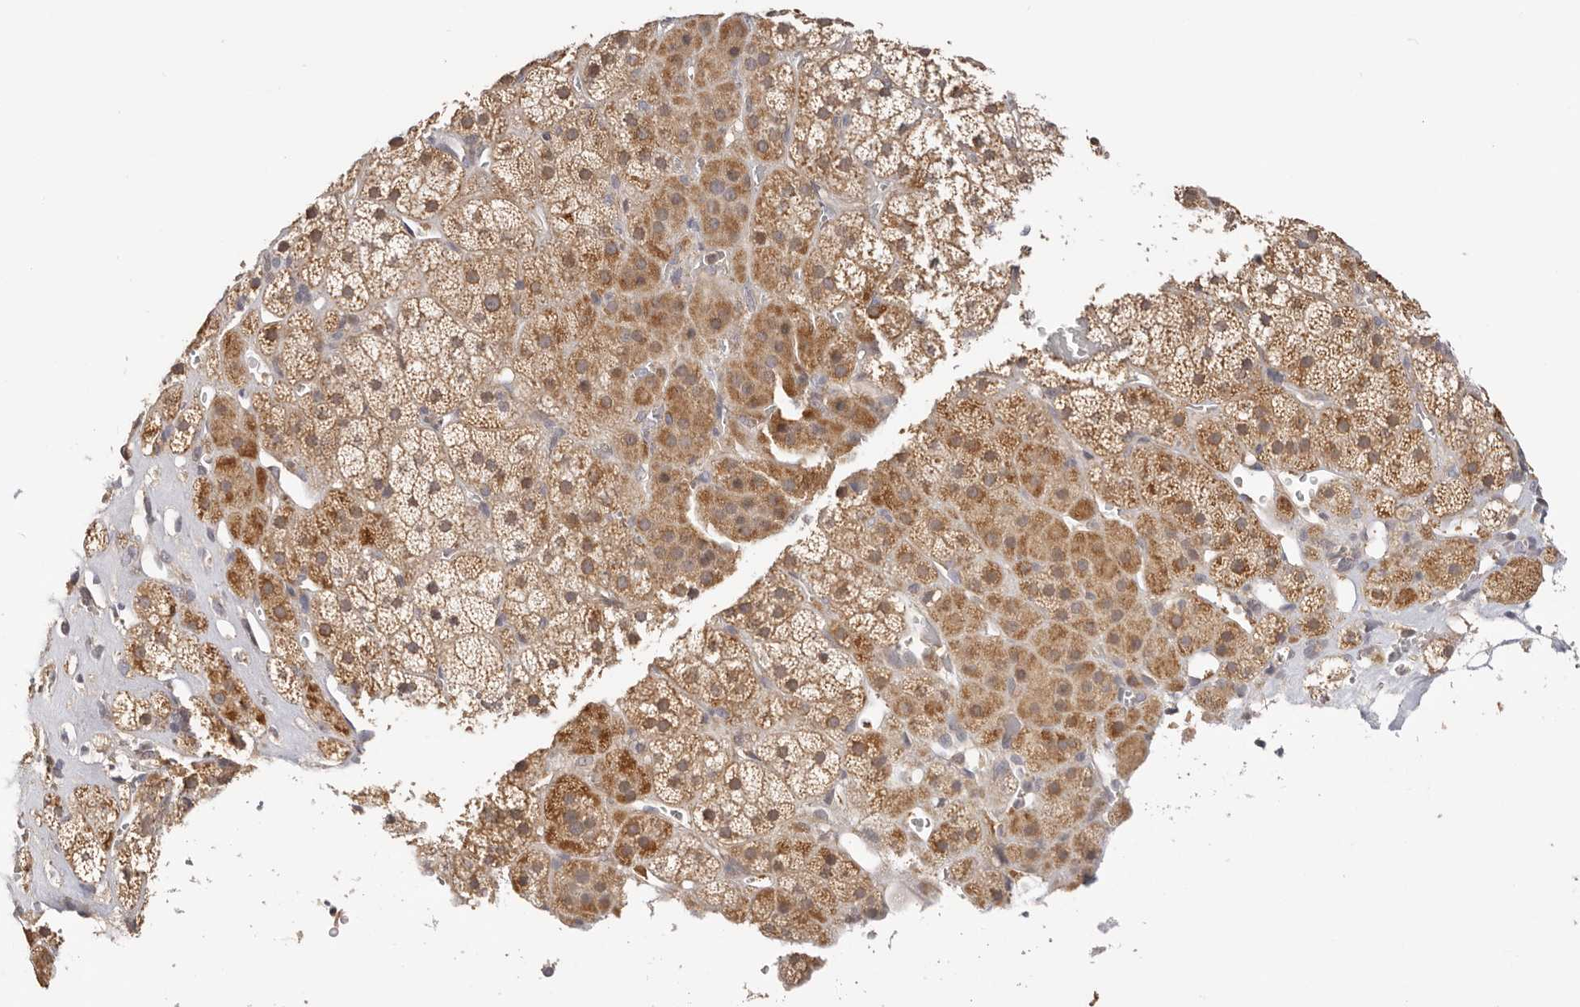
{"staining": {"intensity": "strong", "quantity": "<25%", "location": "cytoplasmic/membranous"}, "tissue": "adrenal gland", "cell_type": "Glandular cells", "image_type": "normal", "snomed": [{"axis": "morphology", "description": "Normal tissue, NOS"}, {"axis": "topography", "description": "Adrenal gland"}], "caption": "DAB immunohistochemical staining of benign adrenal gland shows strong cytoplasmic/membranous protein staining in approximately <25% of glandular cells. The staining is performed using DAB brown chromogen to label protein expression. The nuclei are counter-stained blue using hematoxylin.", "gene": "KCMF1", "patient": {"sex": "male", "age": 57}}